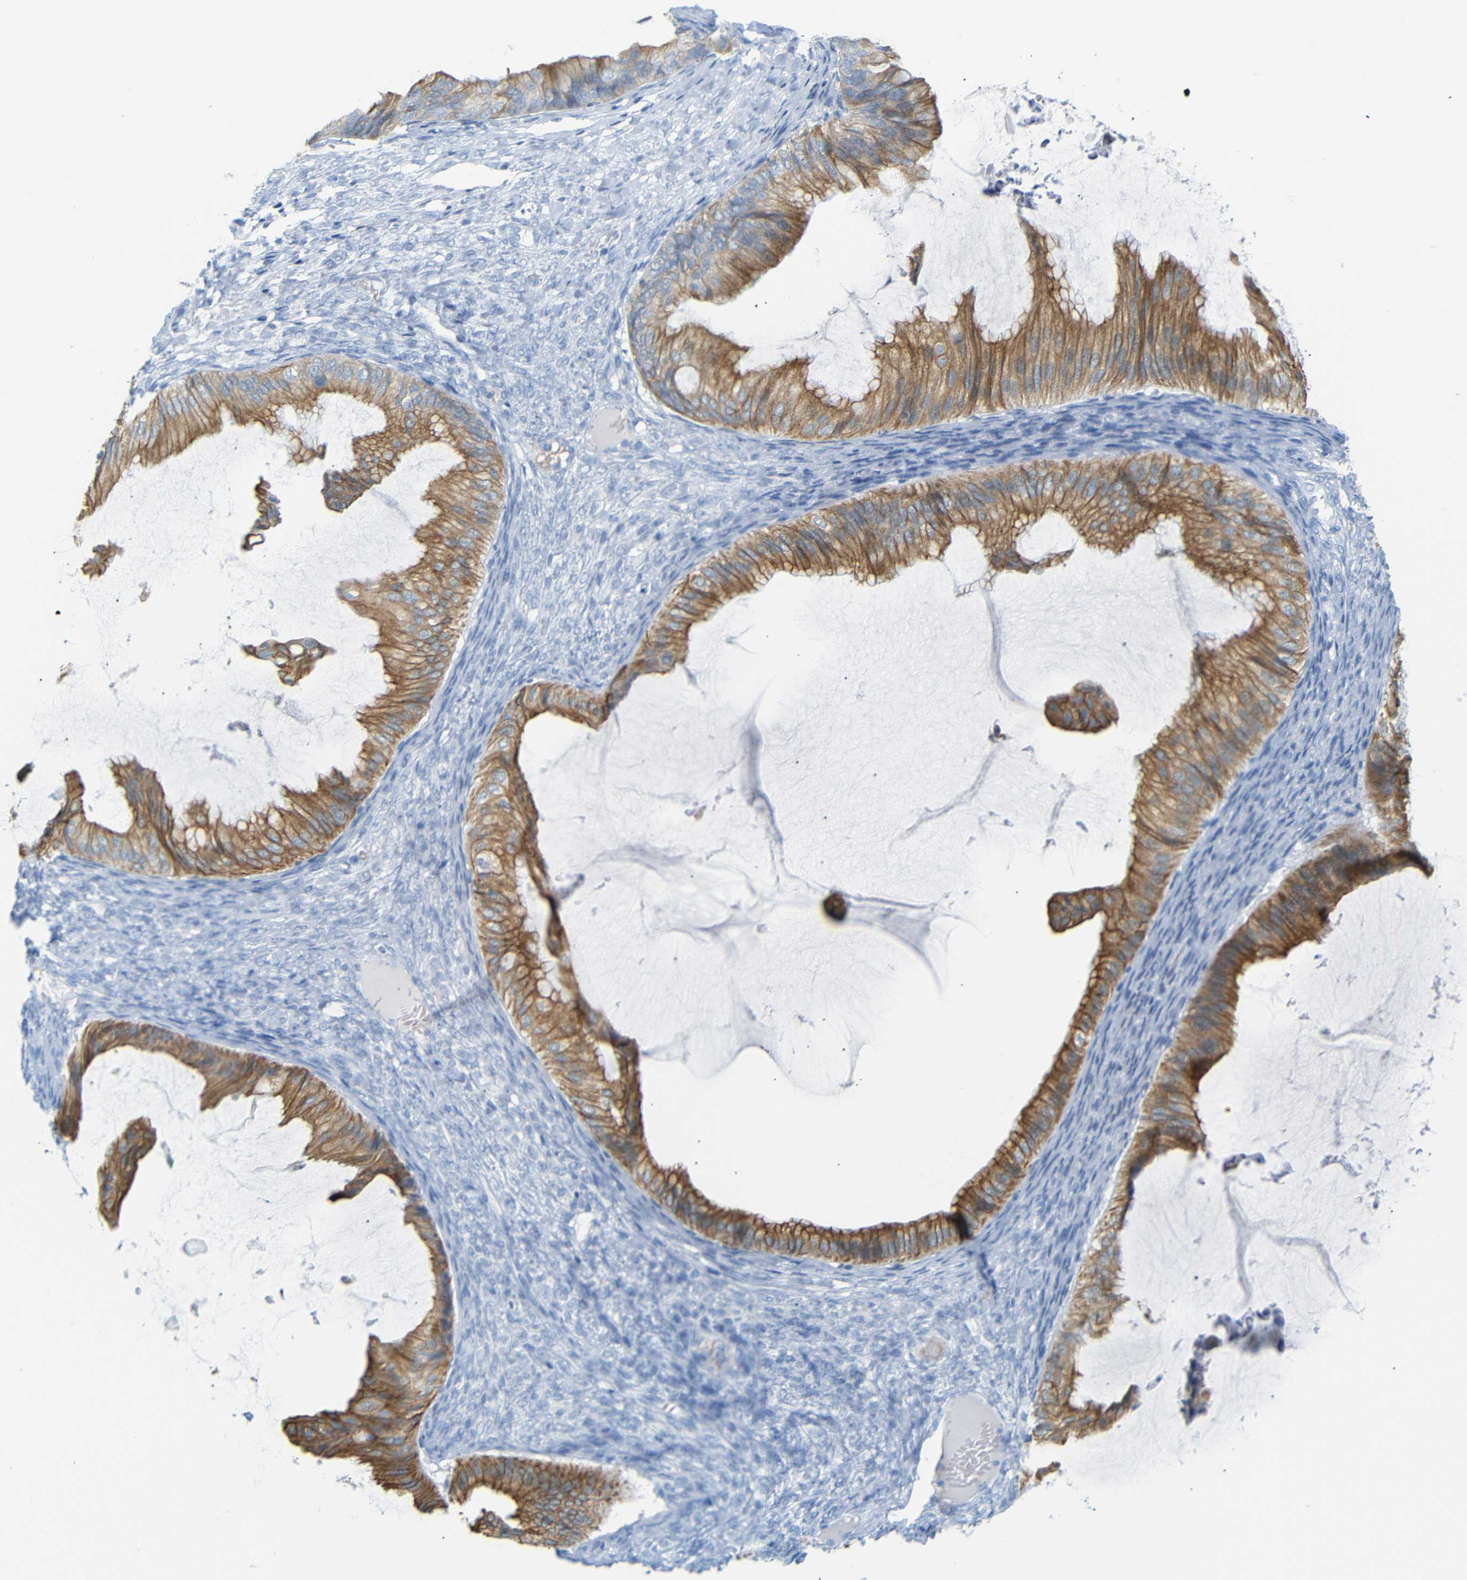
{"staining": {"intensity": "moderate", "quantity": ">75%", "location": "cytoplasmic/membranous"}, "tissue": "ovarian cancer", "cell_type": "Tumor cells", "image_type": "cancer", "snomed": [{"axis": "morphology", "description": "Cystadenocarcinoma, mucinous, NOS"}, {"axis": "topography", "description": "Ovary"}], "caption": "A high-resolution micrograph shows immunohistochemistry staining of ovarian cancer, which demonstrates moderate cytoplasmic/membranous staining in approximately >75% of tumor cells. (DAB (3,3'-diaminobenzidine) IHC, brown staining for protein, blue staining for nuclei).", "gene": "DYNAP", "patient": {"sex": "female", "age": 61}}